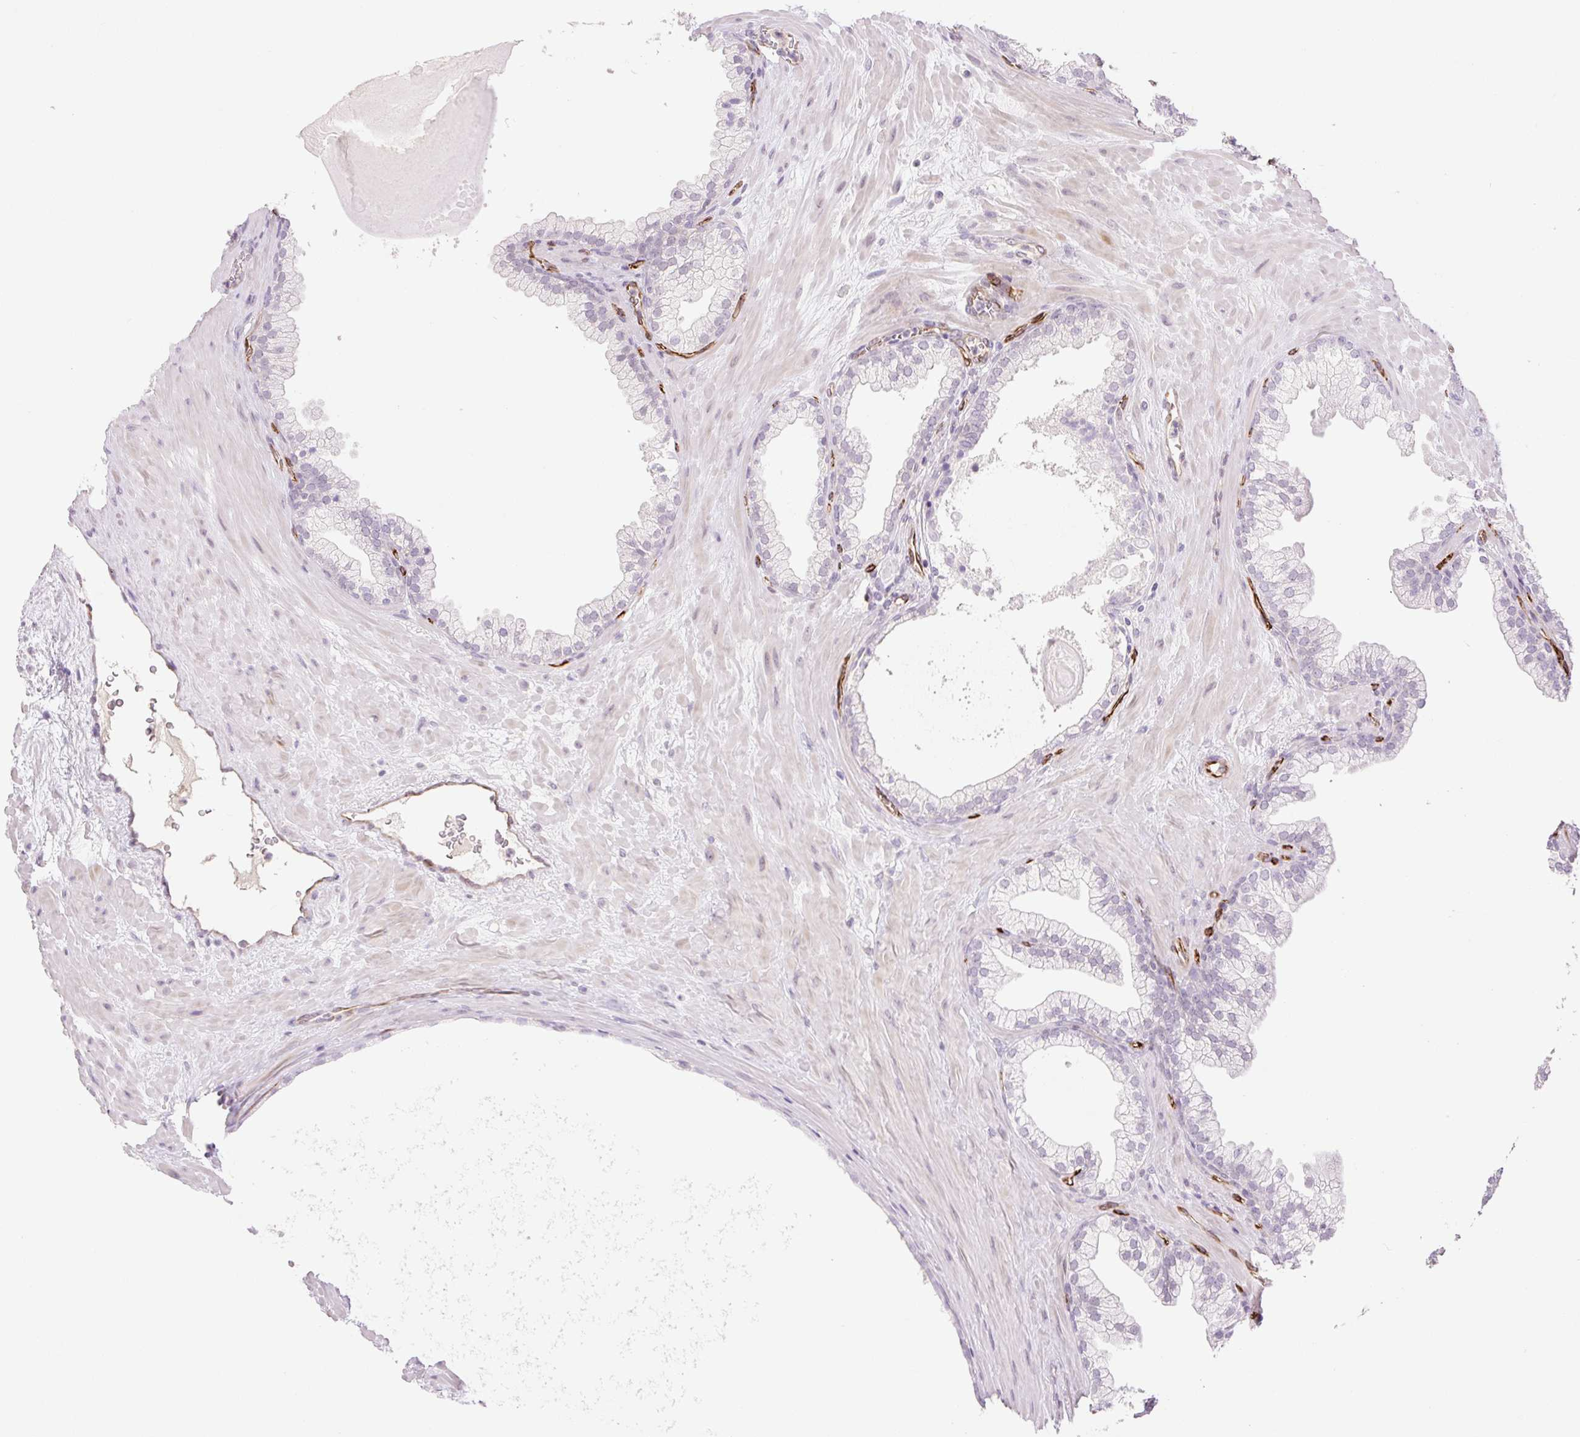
{"staining": {"intensity": "negative", "quantity": "none", "location": "none"}, "tissue": "prostate", "cell_type": "Glandular cells", "image_type": "normal", "snomed": [{"axis": "morphology", "description": "Normal tissue, NOS"}, {"axis": "topography", "description": "Prostate"}, {"axis": "topography", "description": "Peripheral nerve tissue"}], "caption": "Human prostate stained for a protein using immunohistochemistry exhibits no positivity in glandular cells.", "gene": "ZFYVE21", "patient": {"sex": "male", "age": 61}}